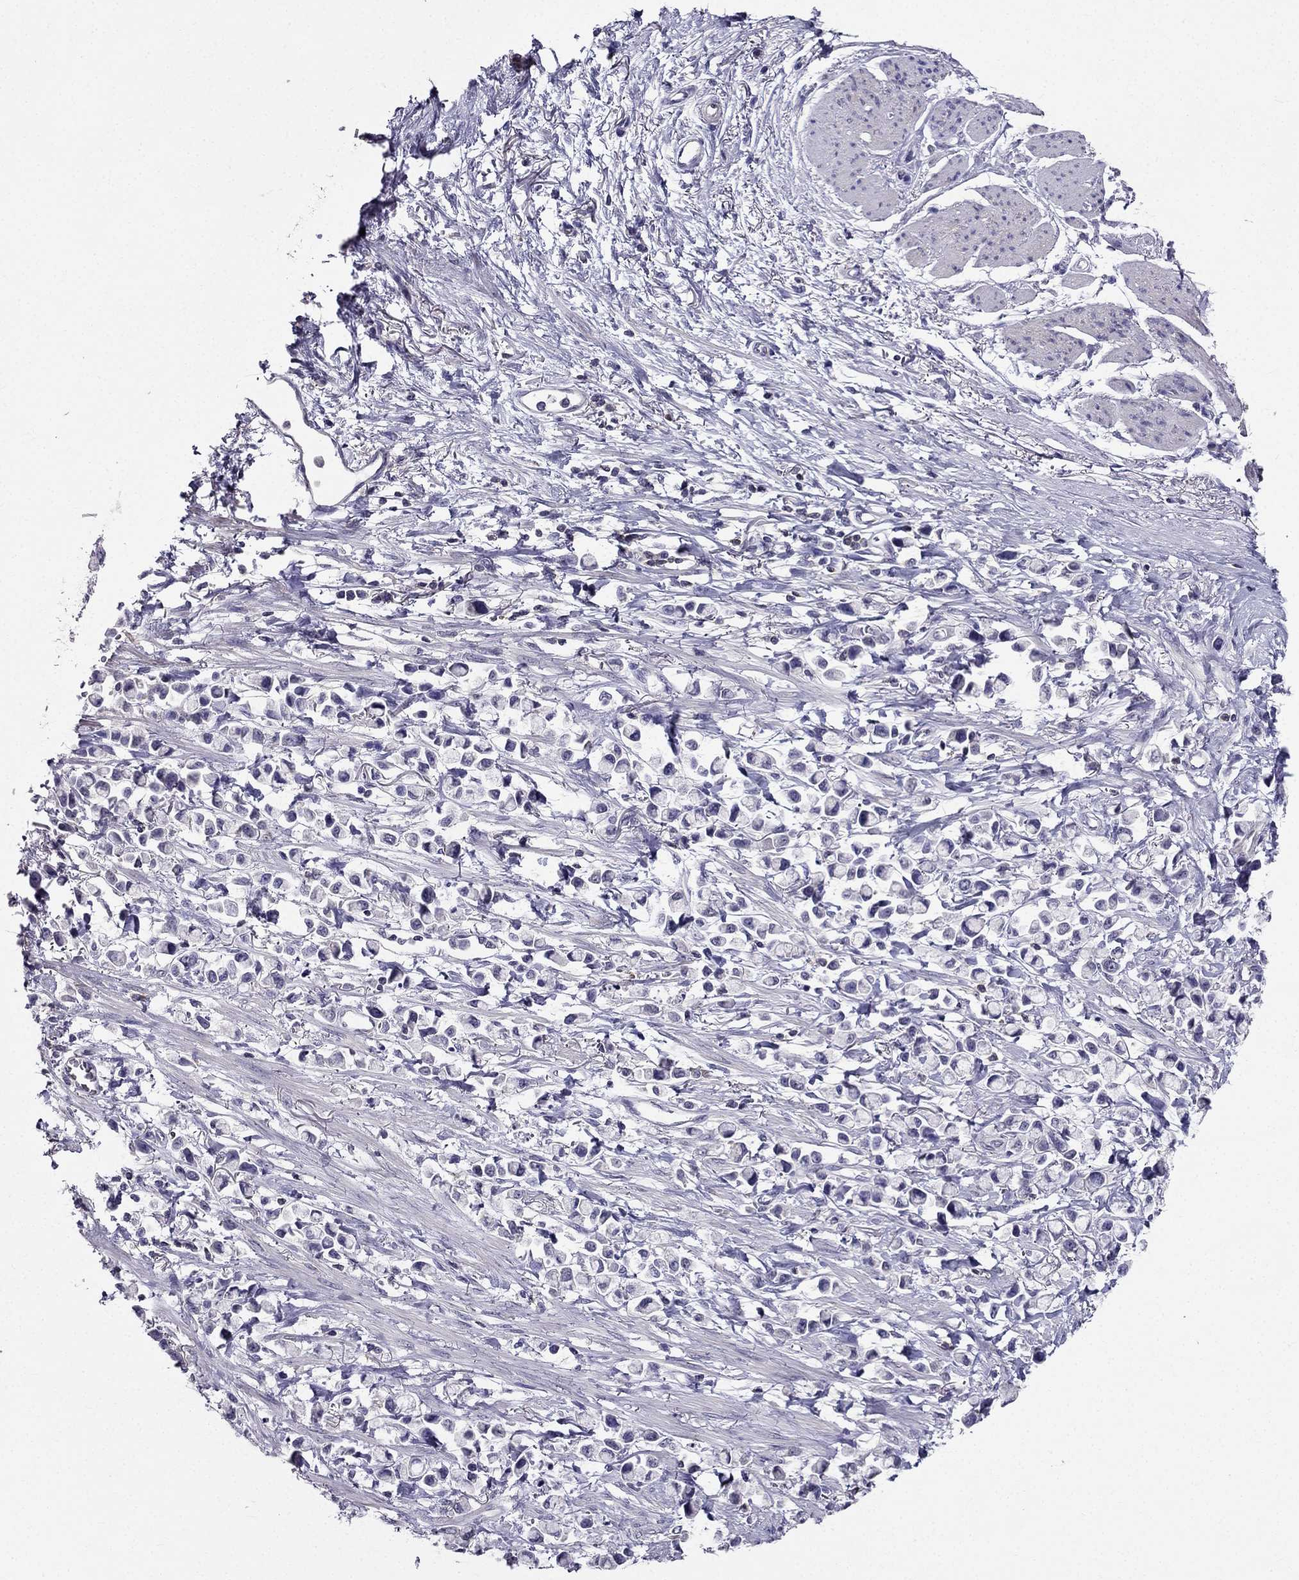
{"staining": {"intensity": "negative", "quantity": "none", "location": "none"}, "tissue": "stomach cancer", "cell_type": "Tumor cells", "image_type": "cancer", "snomed": [{"axis": "morphology", "description": "Adenocarcinoma, NOS"}, {"axis": "topography", "description": "Stomach"}], "caption": "This is a image of immunohistochemistry (IHC) staining of stomach cancer, which shows no staining in tumor cells.", "gene": "AAK1", "patient": {"sex": "female", "age": 81}}